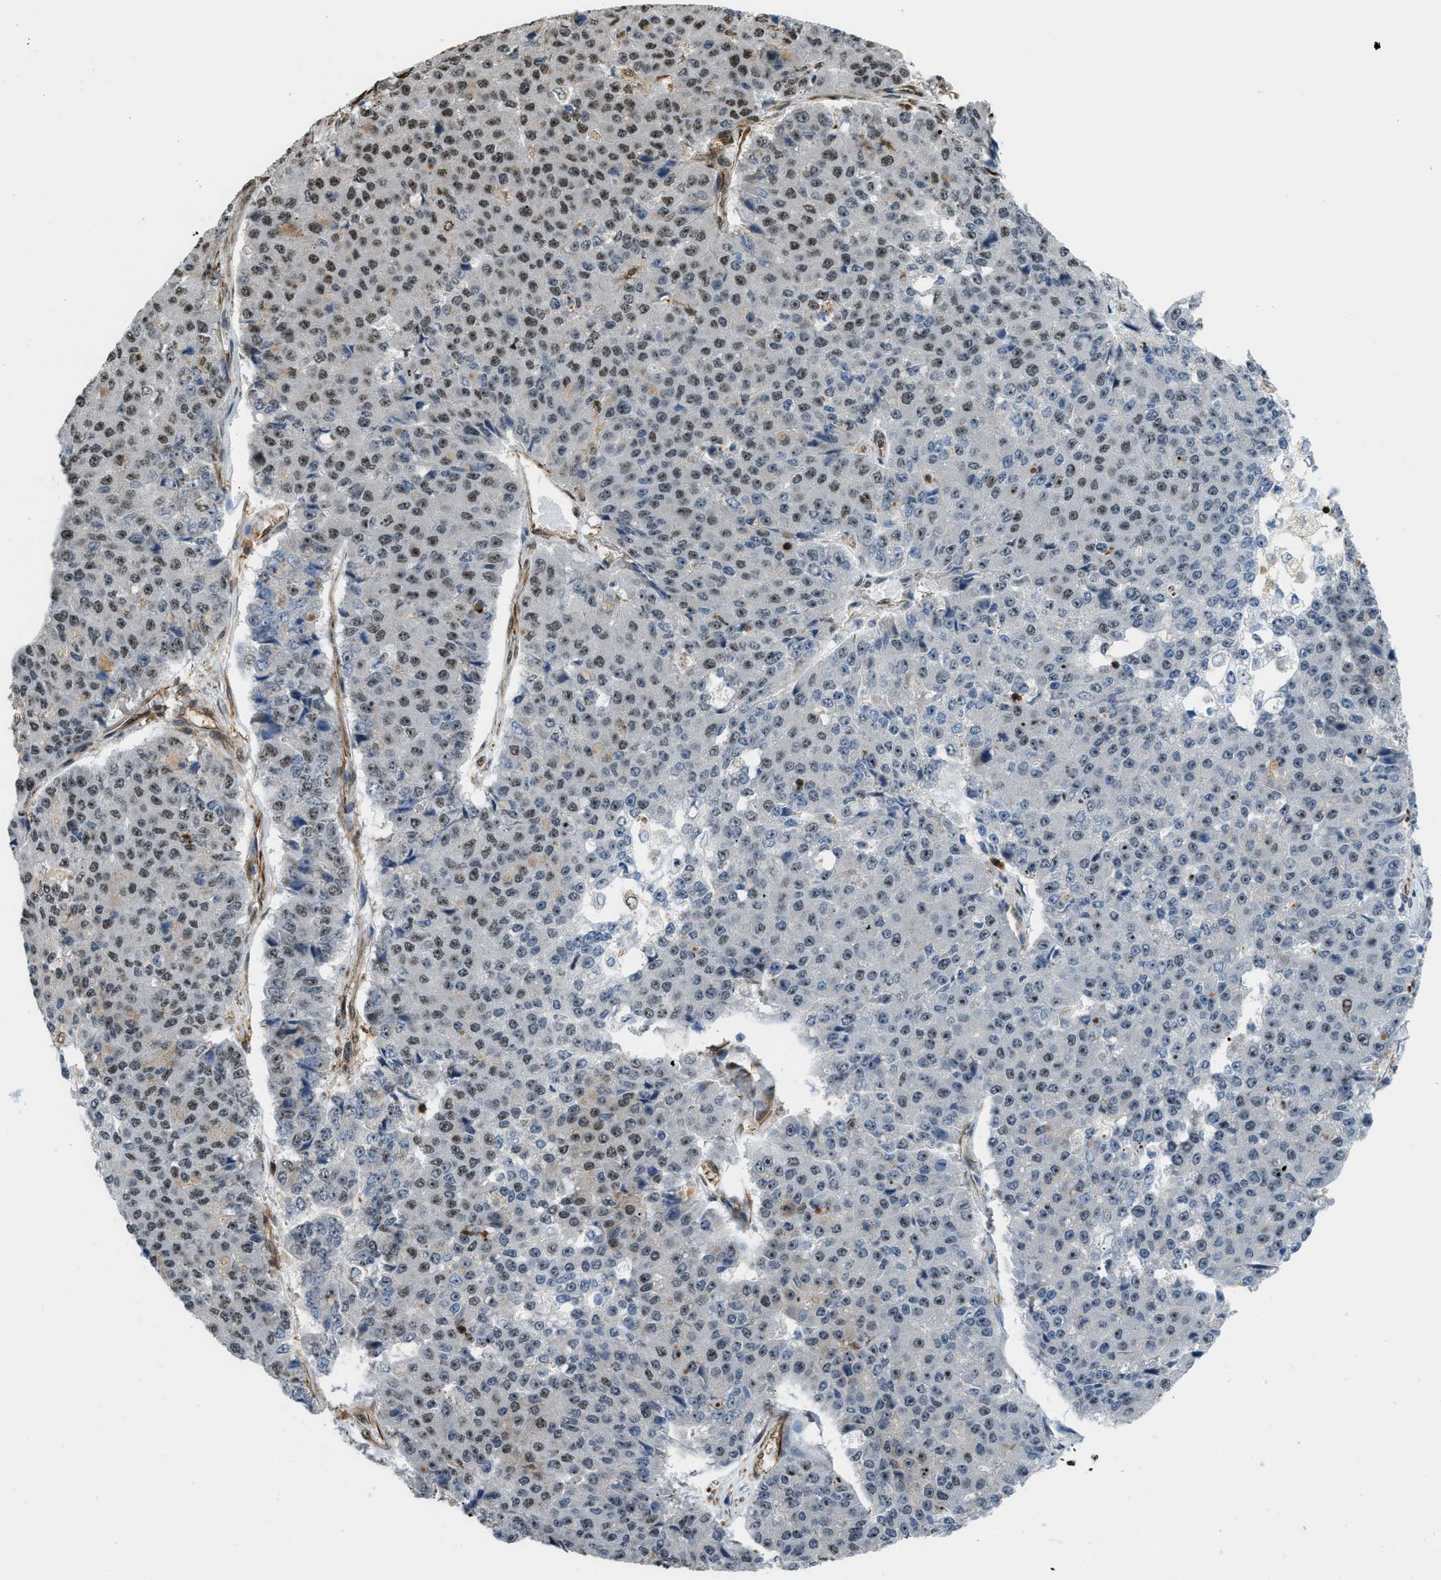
{"staining": {"intensity": "moderate", "quantity": ">75%", "location": "nuclear"}, "tissue": "pancreatic cancer", "cell_type": "Tumor cells", "image_type": "cancer", "snomed": [{"axis": "morphology", "description": "Adenocarcinoma, NOS"}, {"axis": "topography", "description": "Pancreas"}], "caption": "High-magnification brightfield microscopy of adenocarcinoma (pancreatic) stained with DAB (3,3'-diaminobenzidine) (brown) and counterstained with hematoxylin (blue). tumor cells exhibit moderate nuclear expression is present in about>75% of cells. (Brightfield microscopy of DAB IHC at high magnification).", "gene": "E2F1", "patient": {"sex": "male", "age": 50}}